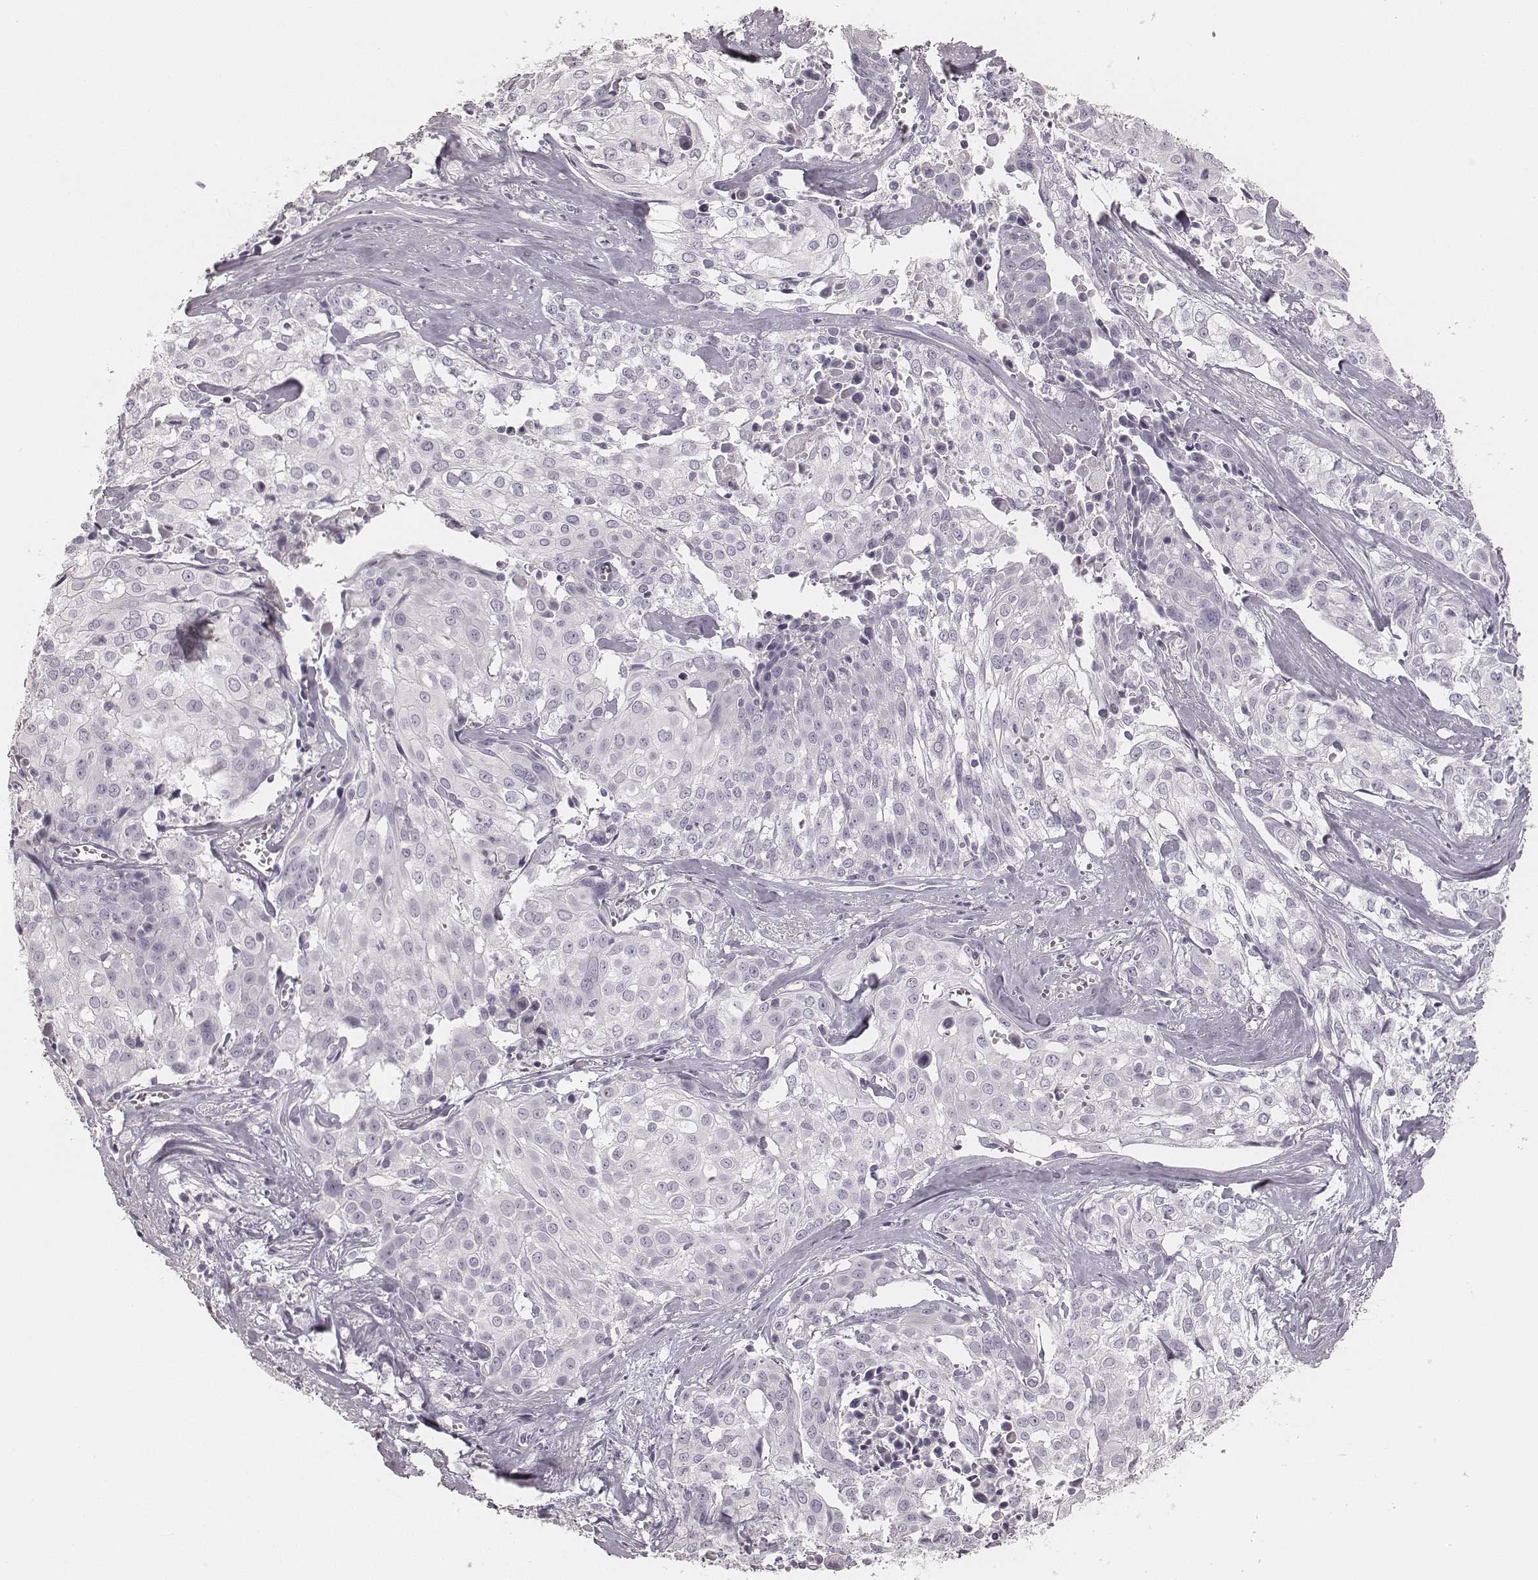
{"staining": {"intensity": "negative", "quantity": "none", "location": "none"}, "tissue": "cervical cancer", "cell_type": "Tumor cells", "image_type": "cancer", "snomed": [{"axis": "morphology", "description": "Squamous cell carcinoma, NOS"}, {"axis": "topography", "description": "Cervix"}], "caption": "The image demonstrates no significant positivity in tumor cells of cervical cancer (squamous cell carcinoma).", "gene": "KRT72", "patient": {"sex": "female", "age": 39}}